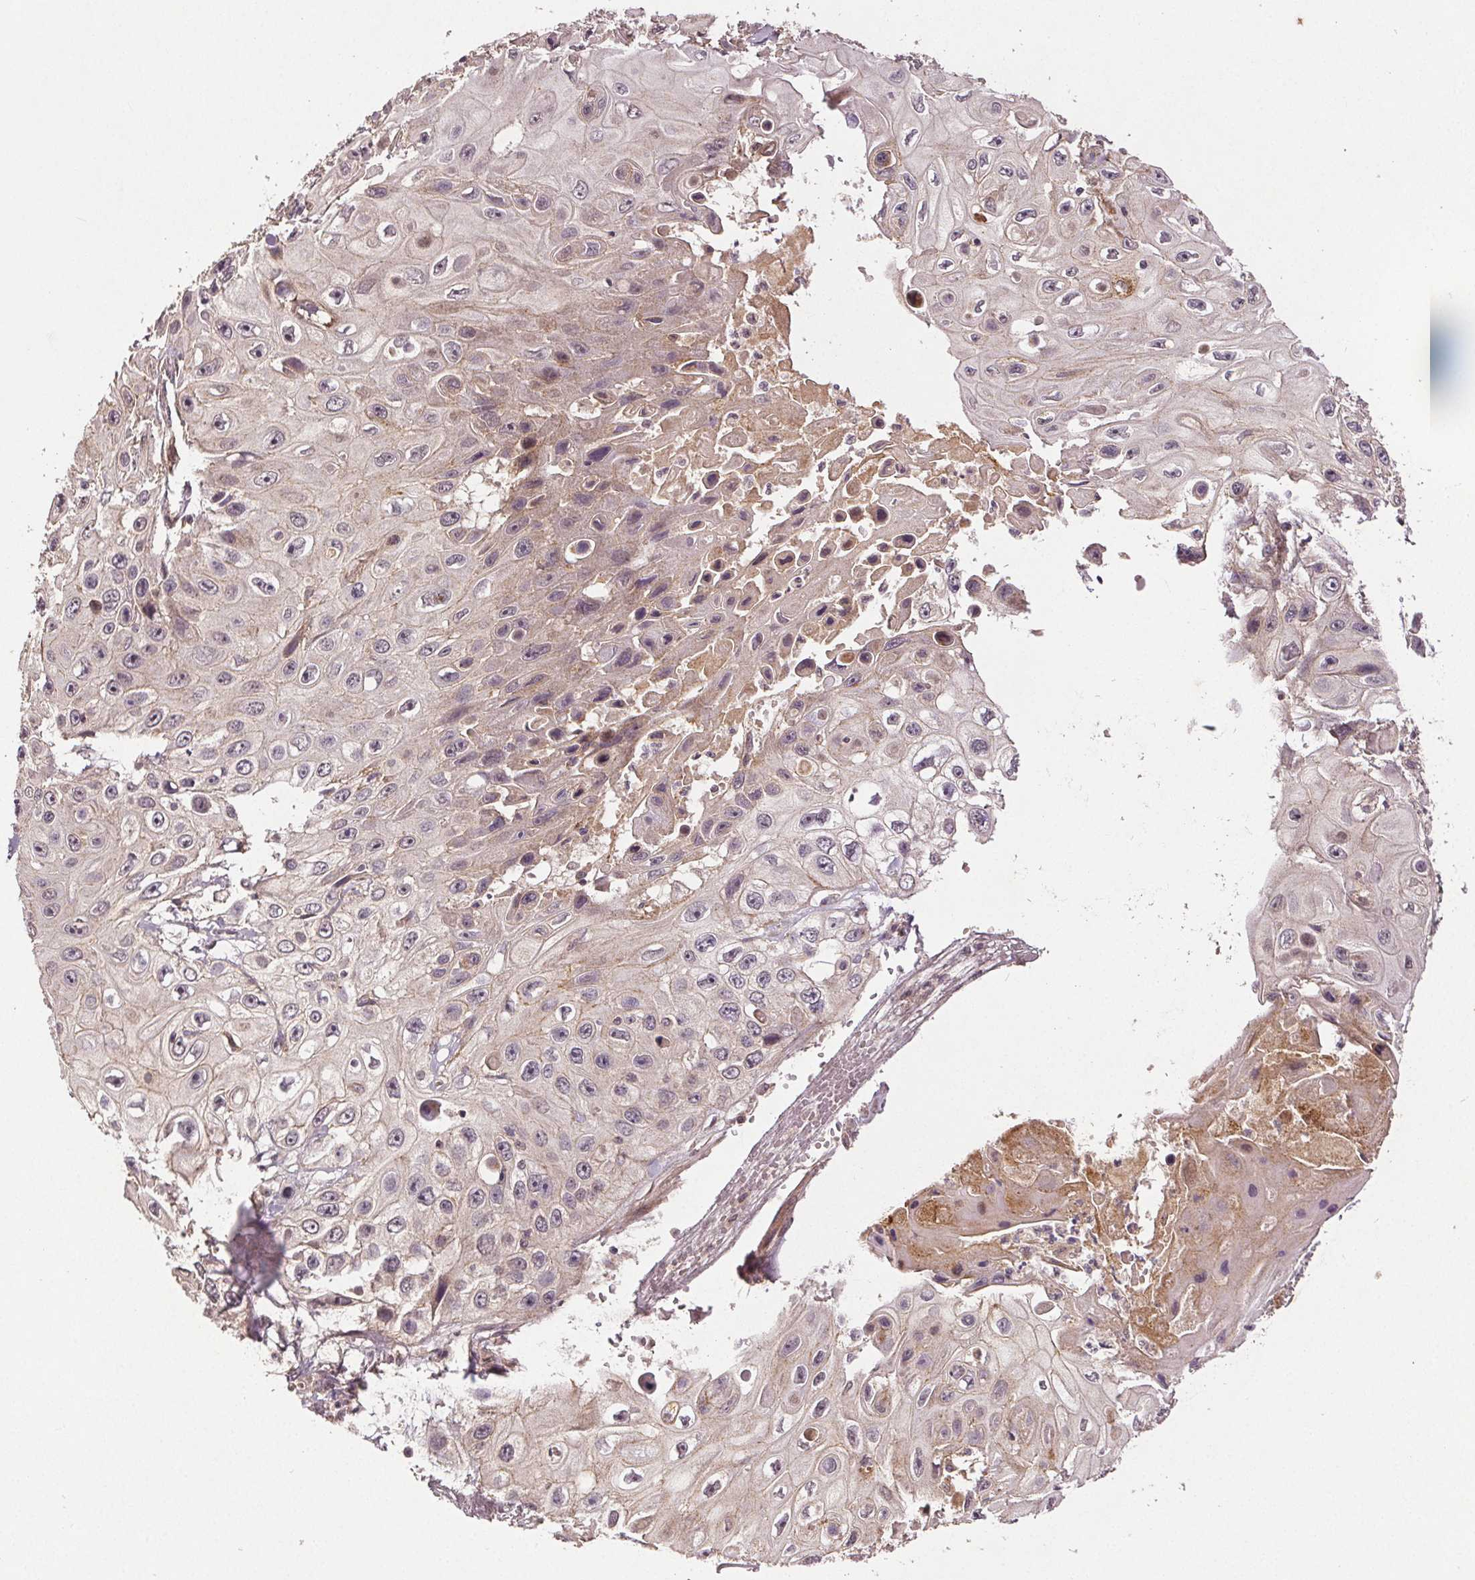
{"staining": {"intensity": "weak", "quantity": "<25%", "location": "cytoplasmic/membranous"}, "tissue": "skin cancer", "cell_type": "Tumor cells", "image_type": "cancer", "snomed": [{"axis": "morphology", "description": "Squamous cell carcinoma, NOS"}, {"axis": "topography", "description": "Skin"}], "caption": "The IHC image has no significant staining in tumor cells of skin cancer (squamous cell carcinoma) tissue. (Stains: DAB IHC with hematoxylin counter stain, Microscopy: brightfield microscopy at high magnification).", "gene": "EPHB3", "patient": {"sex": "male", "age": 82}}